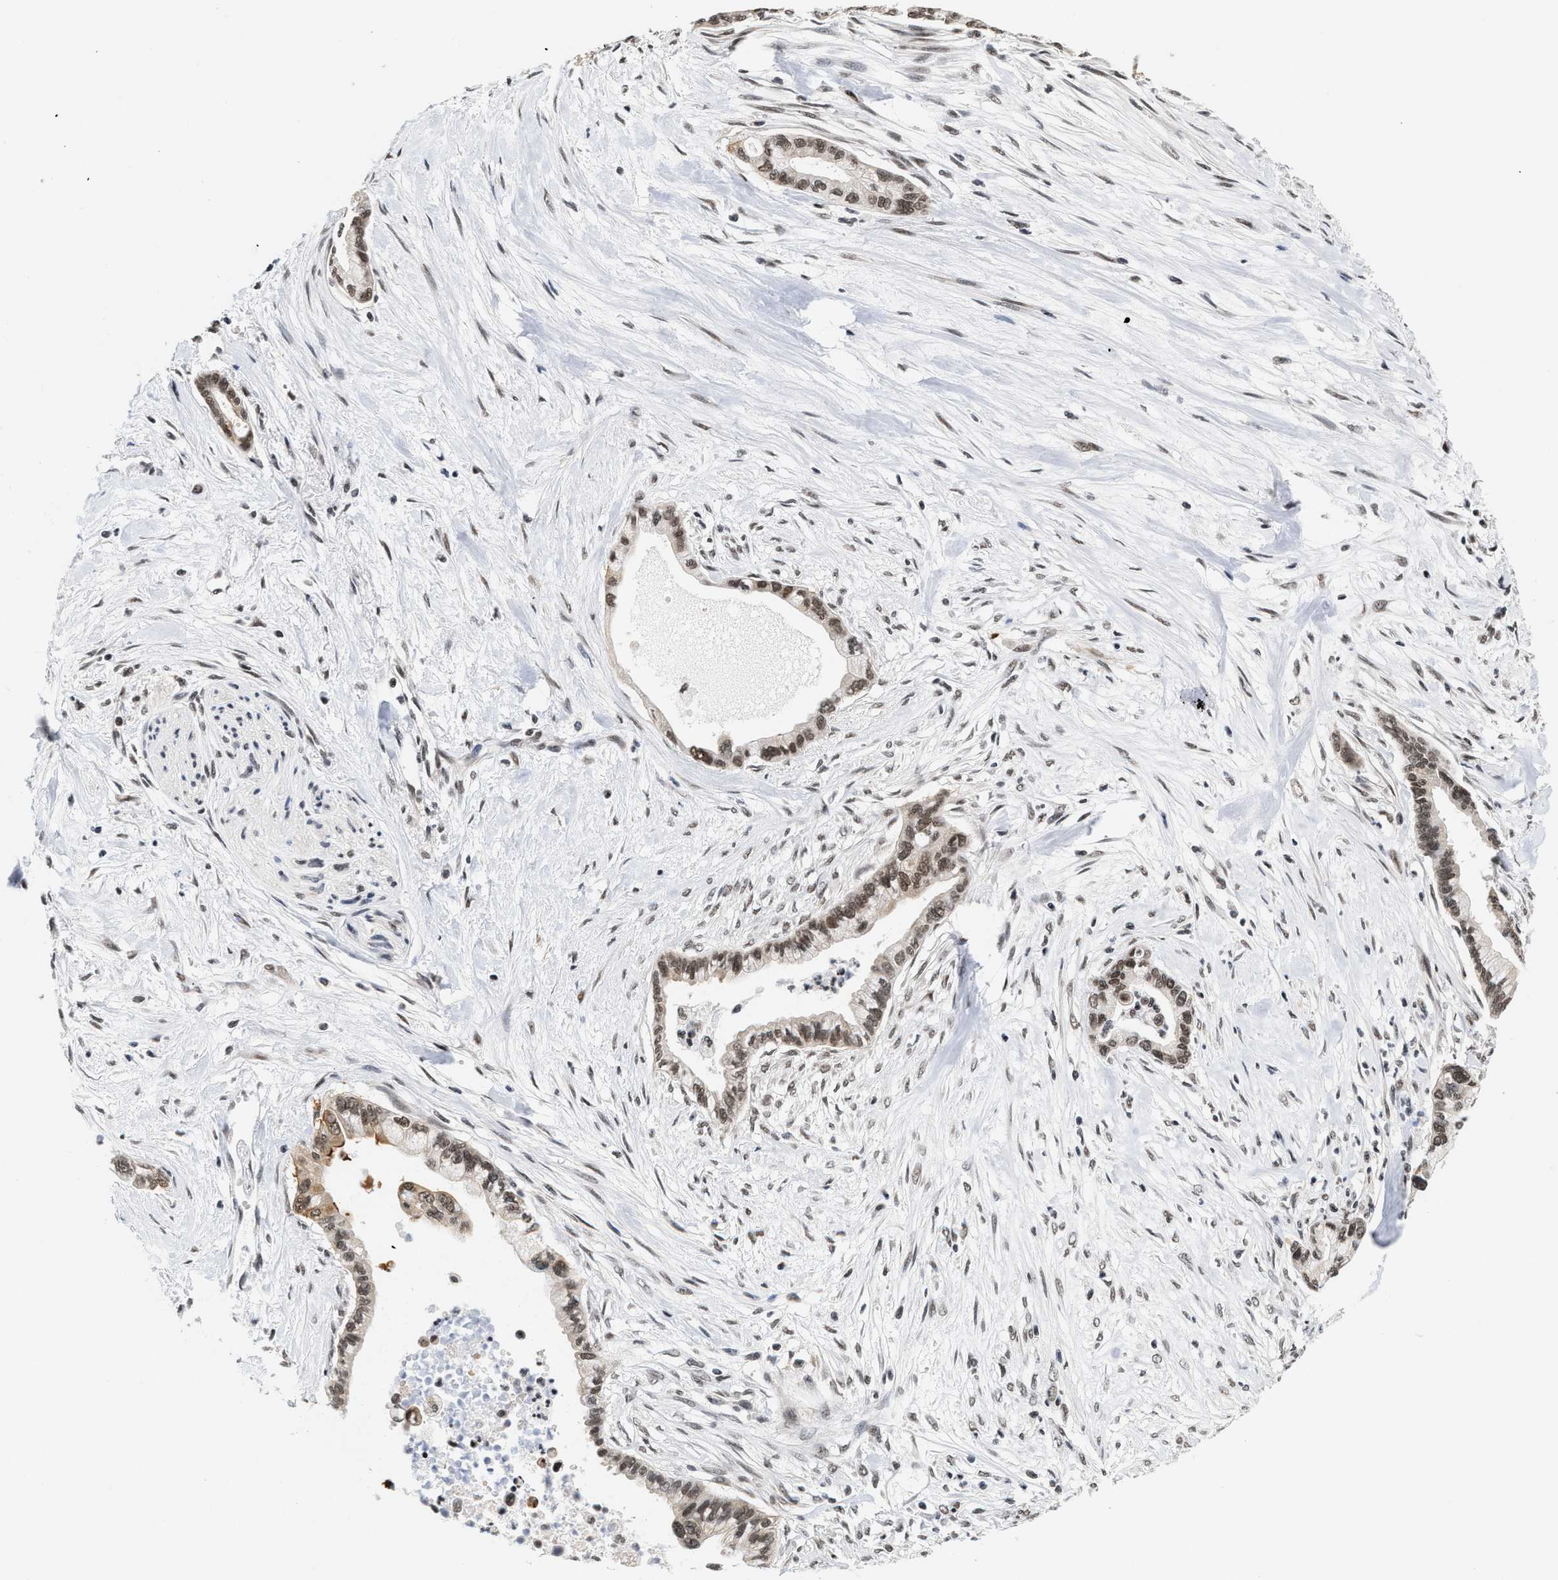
{"staining": {"intensity": "moderate", "quantity": ">75%", "location": "nuclear"}, "tissue": "pancreatic cancer", "cell_type": "Tumor cells", "image_type": "cancer", "snomed": [{"axis": "morphology", "description": "Adenocarcinoma, NOS"}, {"axis": "topography", "description": "Pancreas"}], "caption": "Pancreatic adenocarcinoma tissue reveals moderate nuclear staining in about >75% of tumor cells, visualized by immunohistochemistry.", "gene": "ANKRD6", "patient": {"sex": "male", "age": 70}}